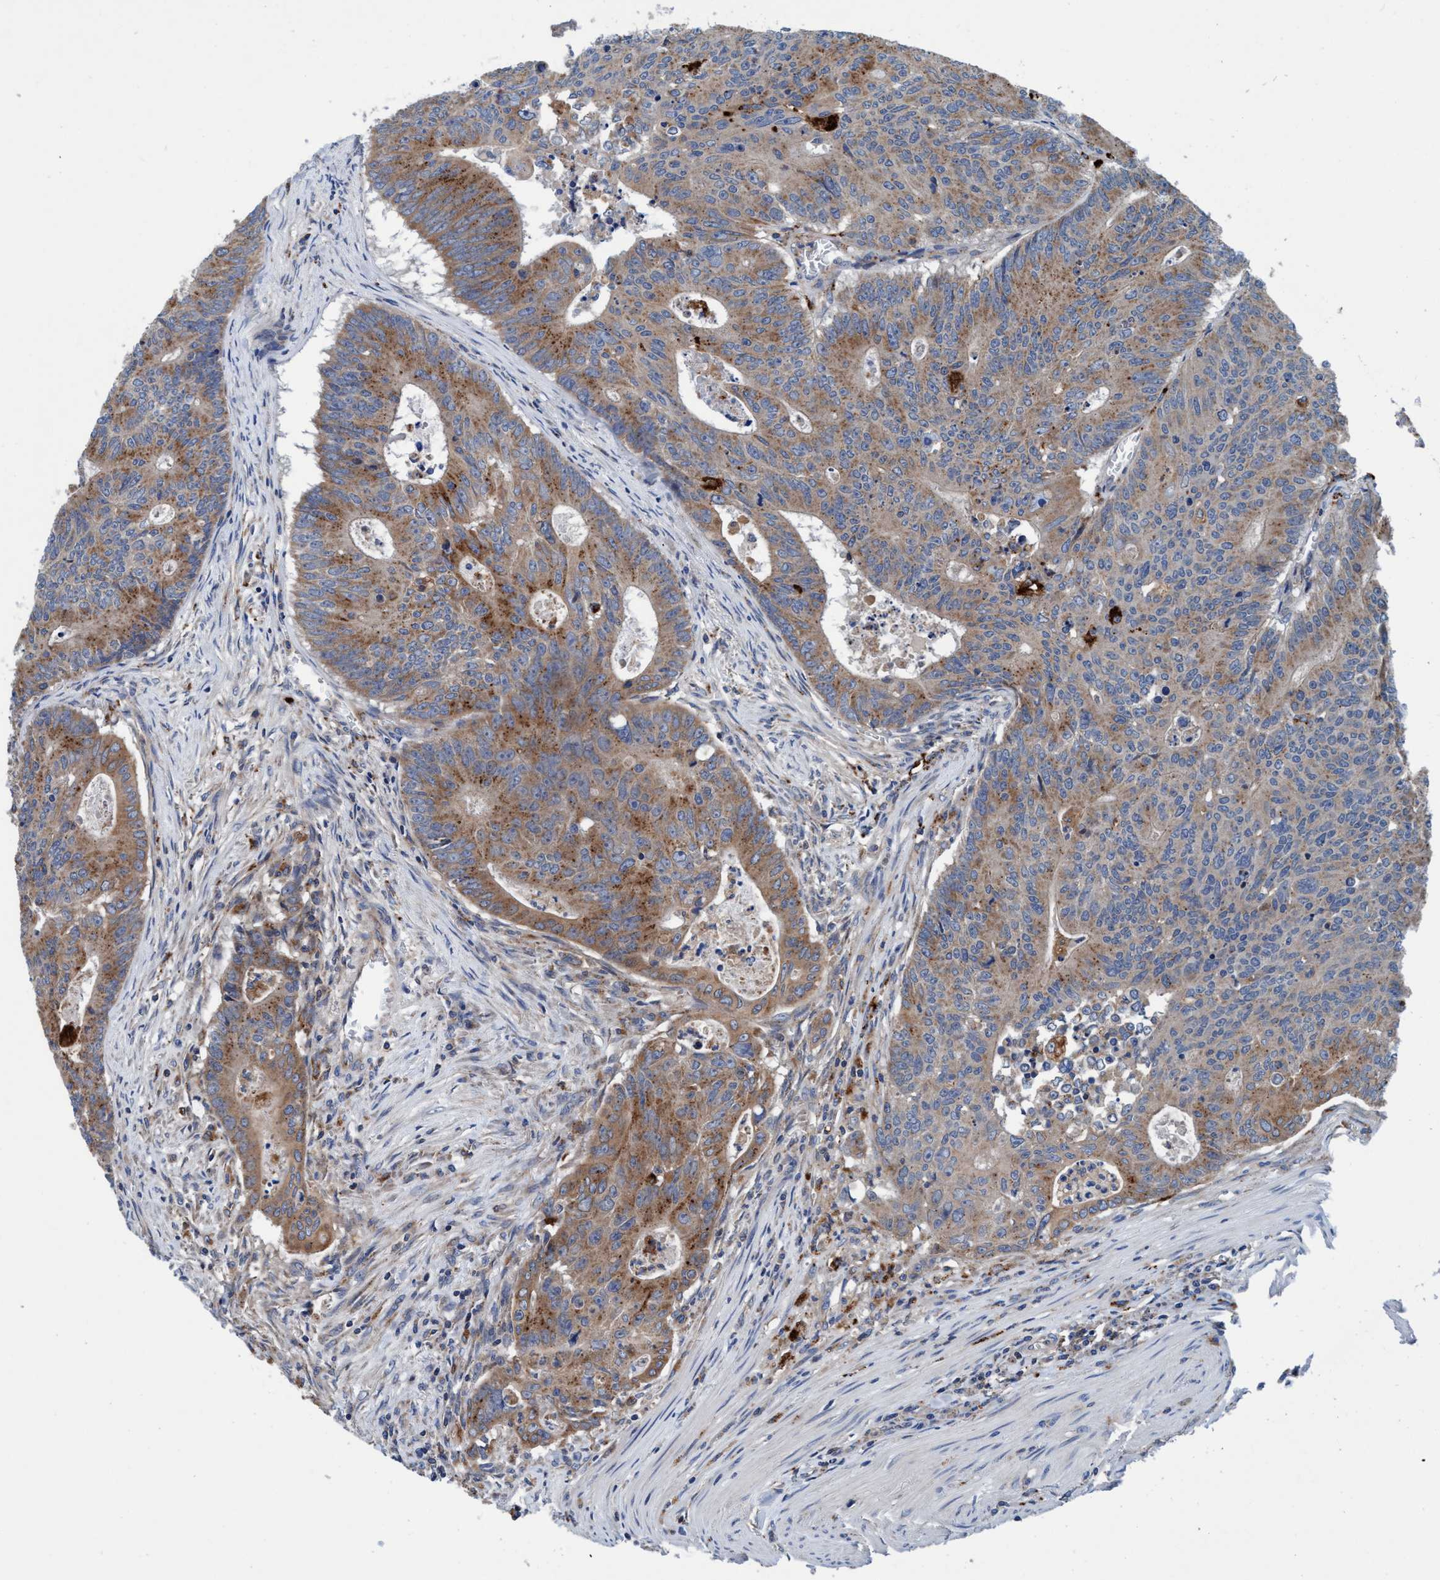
{"staining": {"intensity": "moderate", "quantity": ">75%", "location": "cytoplasmic/membranous"}, "tissue": "colorectal cancer", "cell_type": "Tumor cells", "image_type": "cancer", "snomed": [{"axis": "morphology", "description": "Adenocarcinoma, NOS"}, {"axis": "topography", "description": "Colon"}], "caption": "Human colorectal cancer (adenocarcinoma) stained with a protein marker demonstrates moderate staining in tumor cells.", "gene": "ENDOG", "patient": {"sex": "male", "age": 87}}